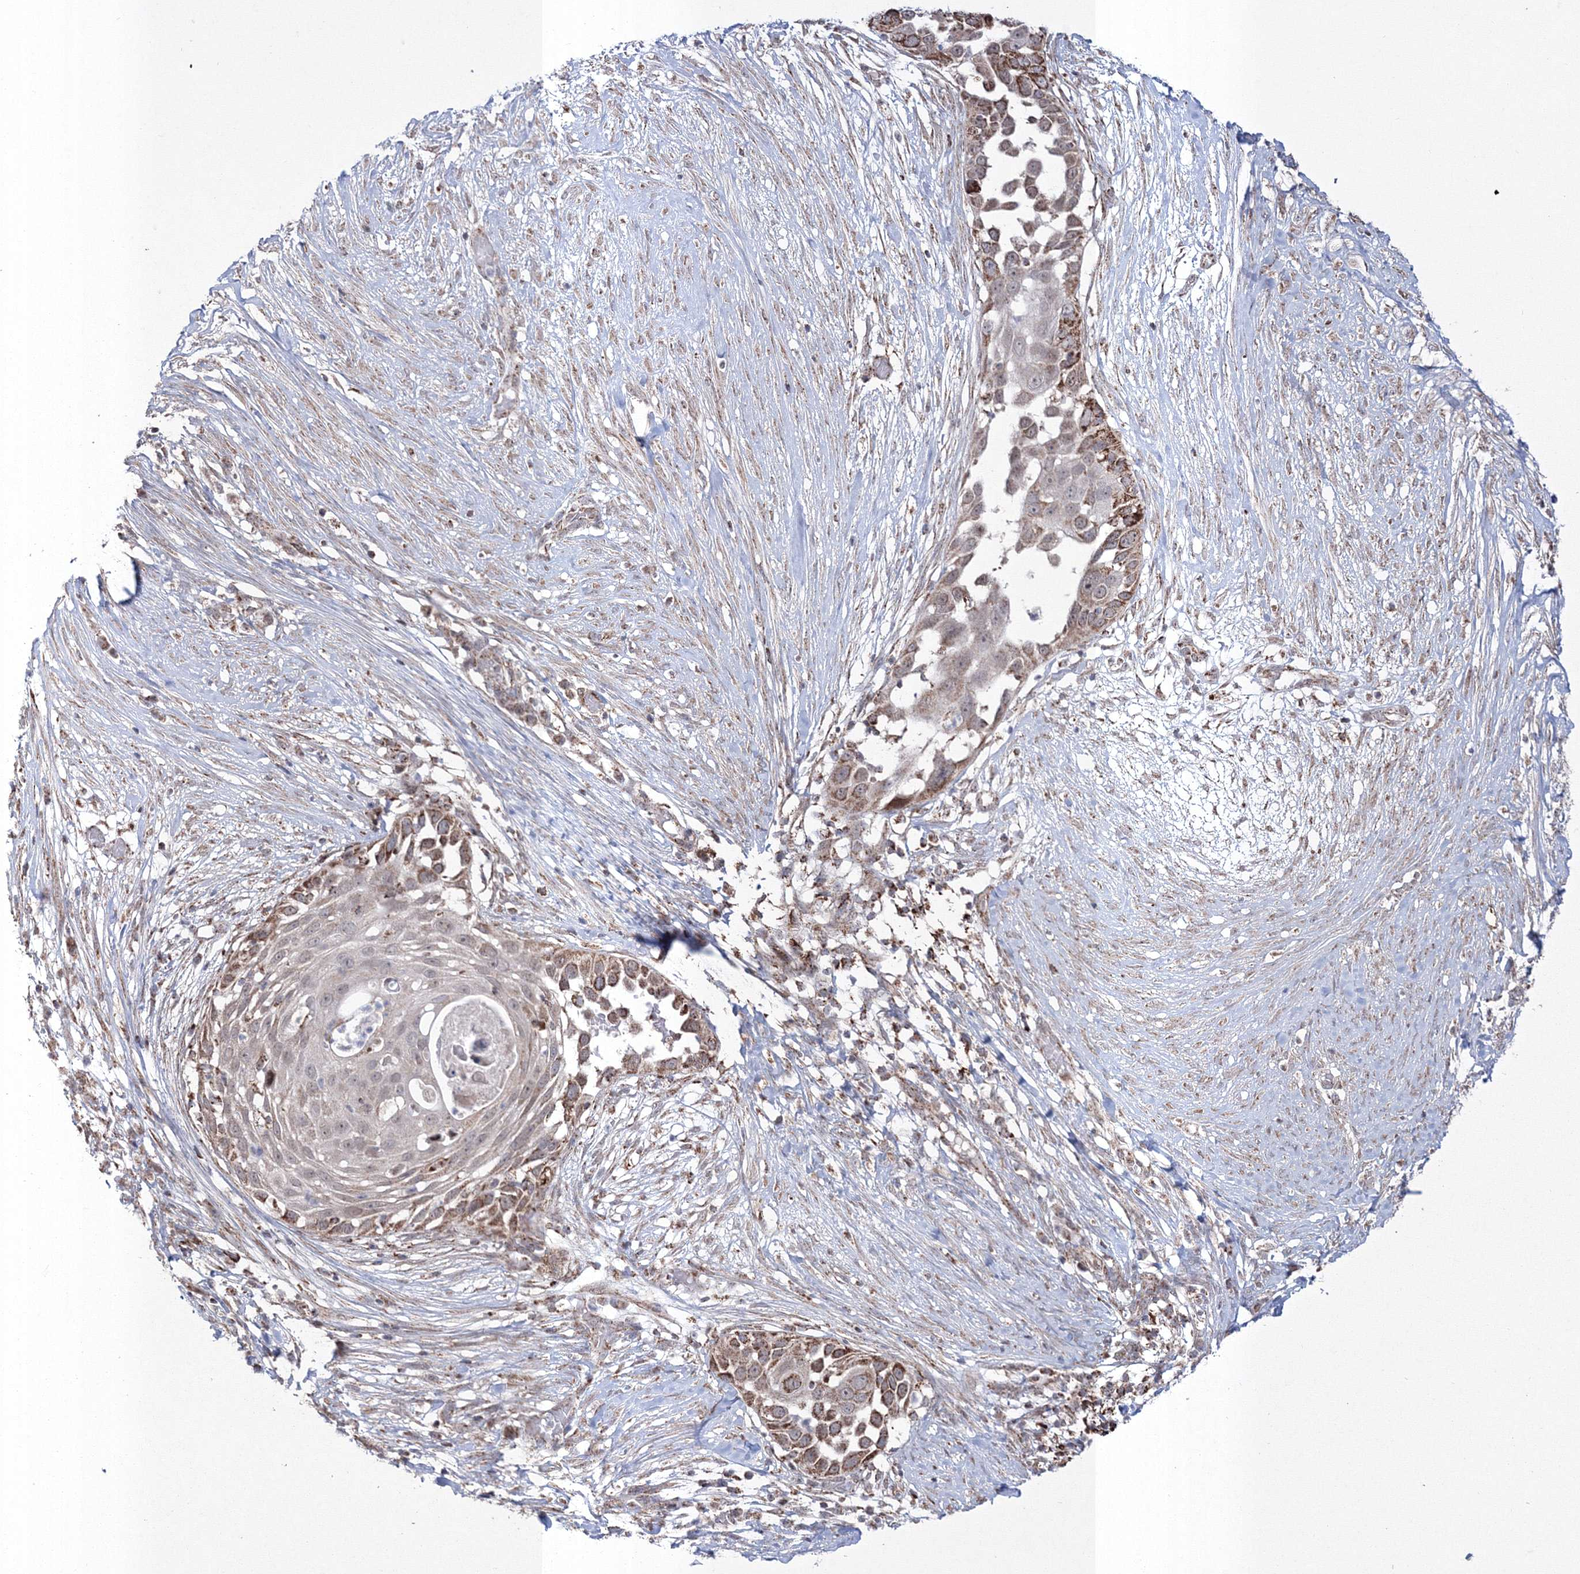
{"staining": {"intensity": "moderate", "quantity": ">75%", "location": "cytoplasmic/membranous"}, "tissue": "skin cancer", "cell_type": "Tumor cells", "image_type": "cancer", "snomed": [{"axis": "morphology", "description": "Squamous cell carcinoma, NOS"}, {"axis": "topography", "description": "Skin"}], "caption": "IHC (DAB) staining of human skin cancer (squamous cell carcinoma) reveals moderate cytoplasmic/membranous protein expression in approximately >75% of tumor cells.", "gene": "GRSF1", "patient": {"sex": "female", "age": 44}}